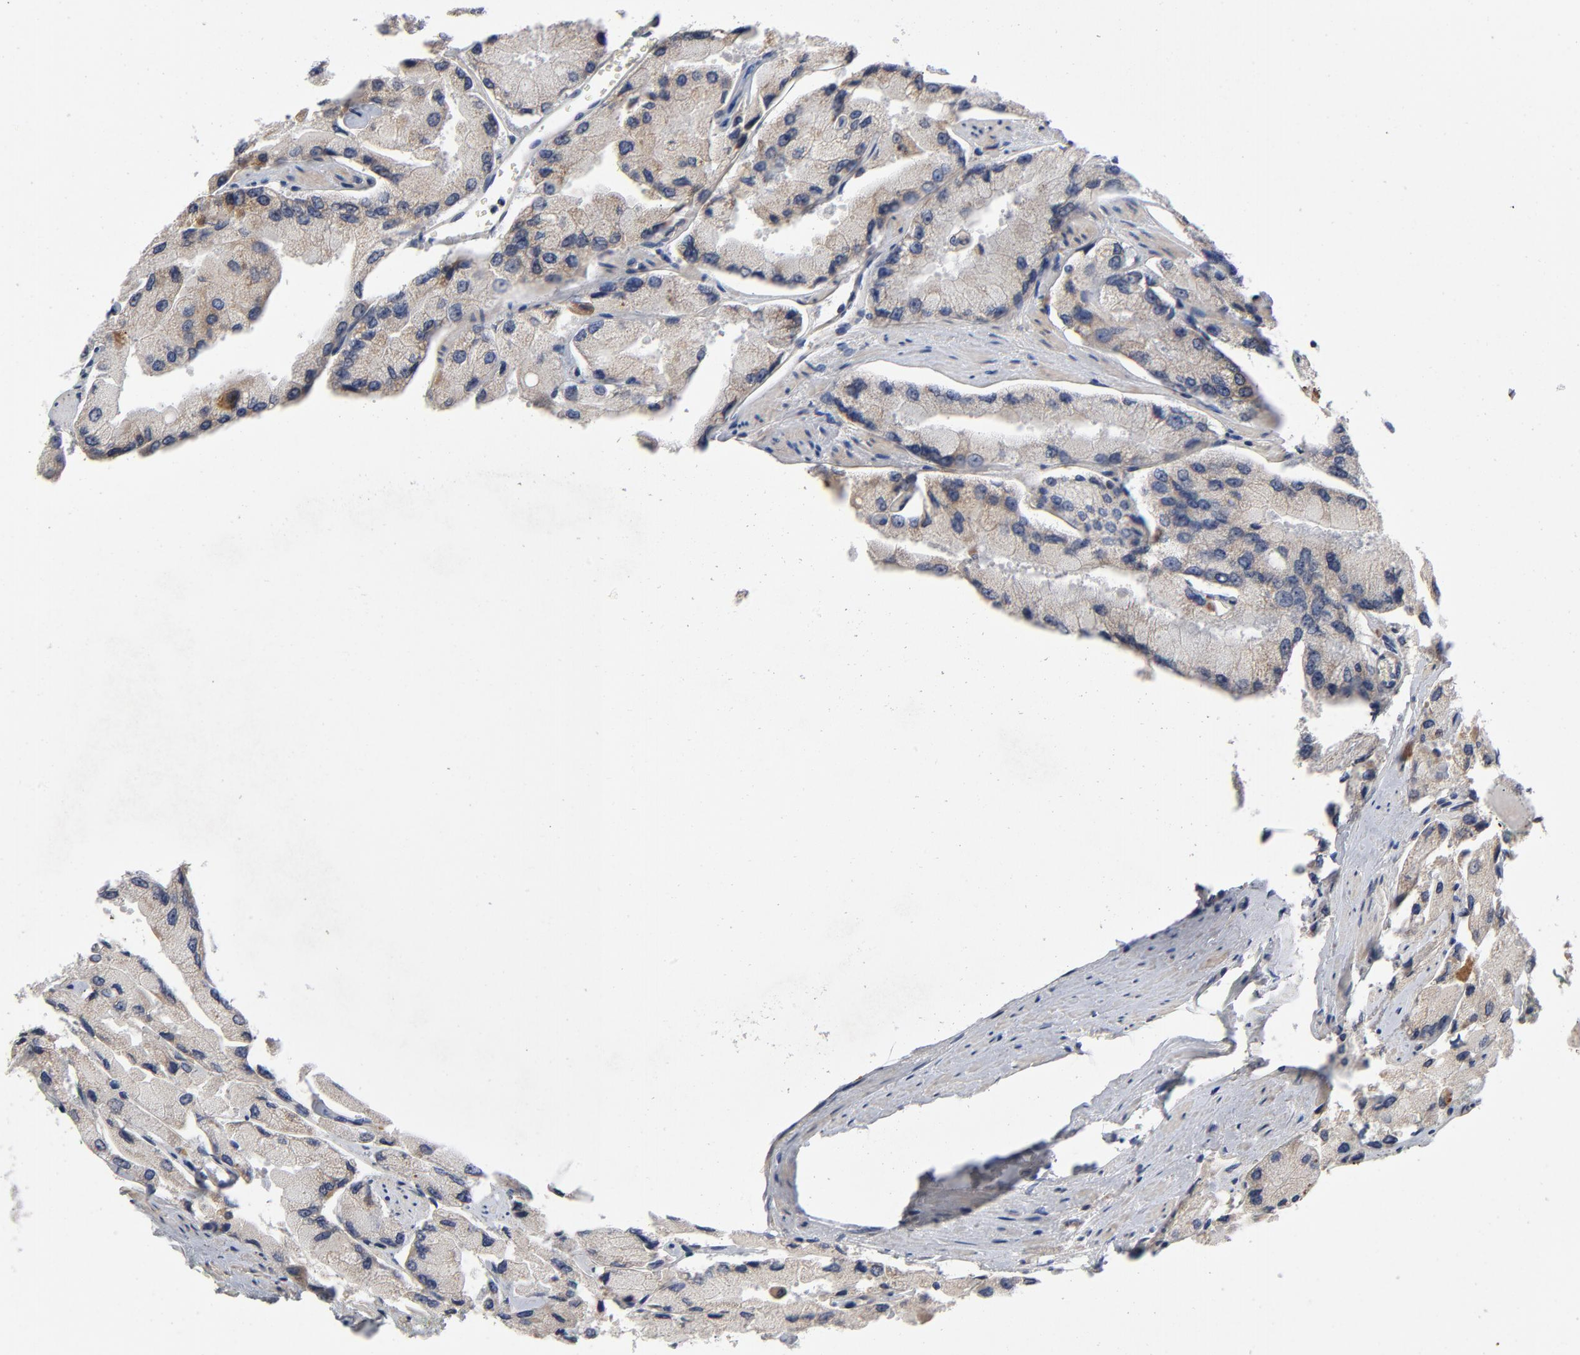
{"staining": {"intensity": "weak", "quantity": ">75%", "location": "cytoplasmic/membranous"}, "tissue": "prostate cancer", "cell_type": "Tumor cells", "image_type": "cancer", "snomed": [{"axis": "morphology", "description": "Adenocarcinoma, High grade"}, {"axis": "topography", "description": "Prostate"}], "caption": "Immunohistochemistry (DAB) staining of prostate cancer shows weak cytoplasmic/membranous protein positivity in about >75% of tumor cells. (IHC, brightfield microscopy, high magnification).", "gene": "CCDC134", "patient": {"sex": "male", "age": 58}}